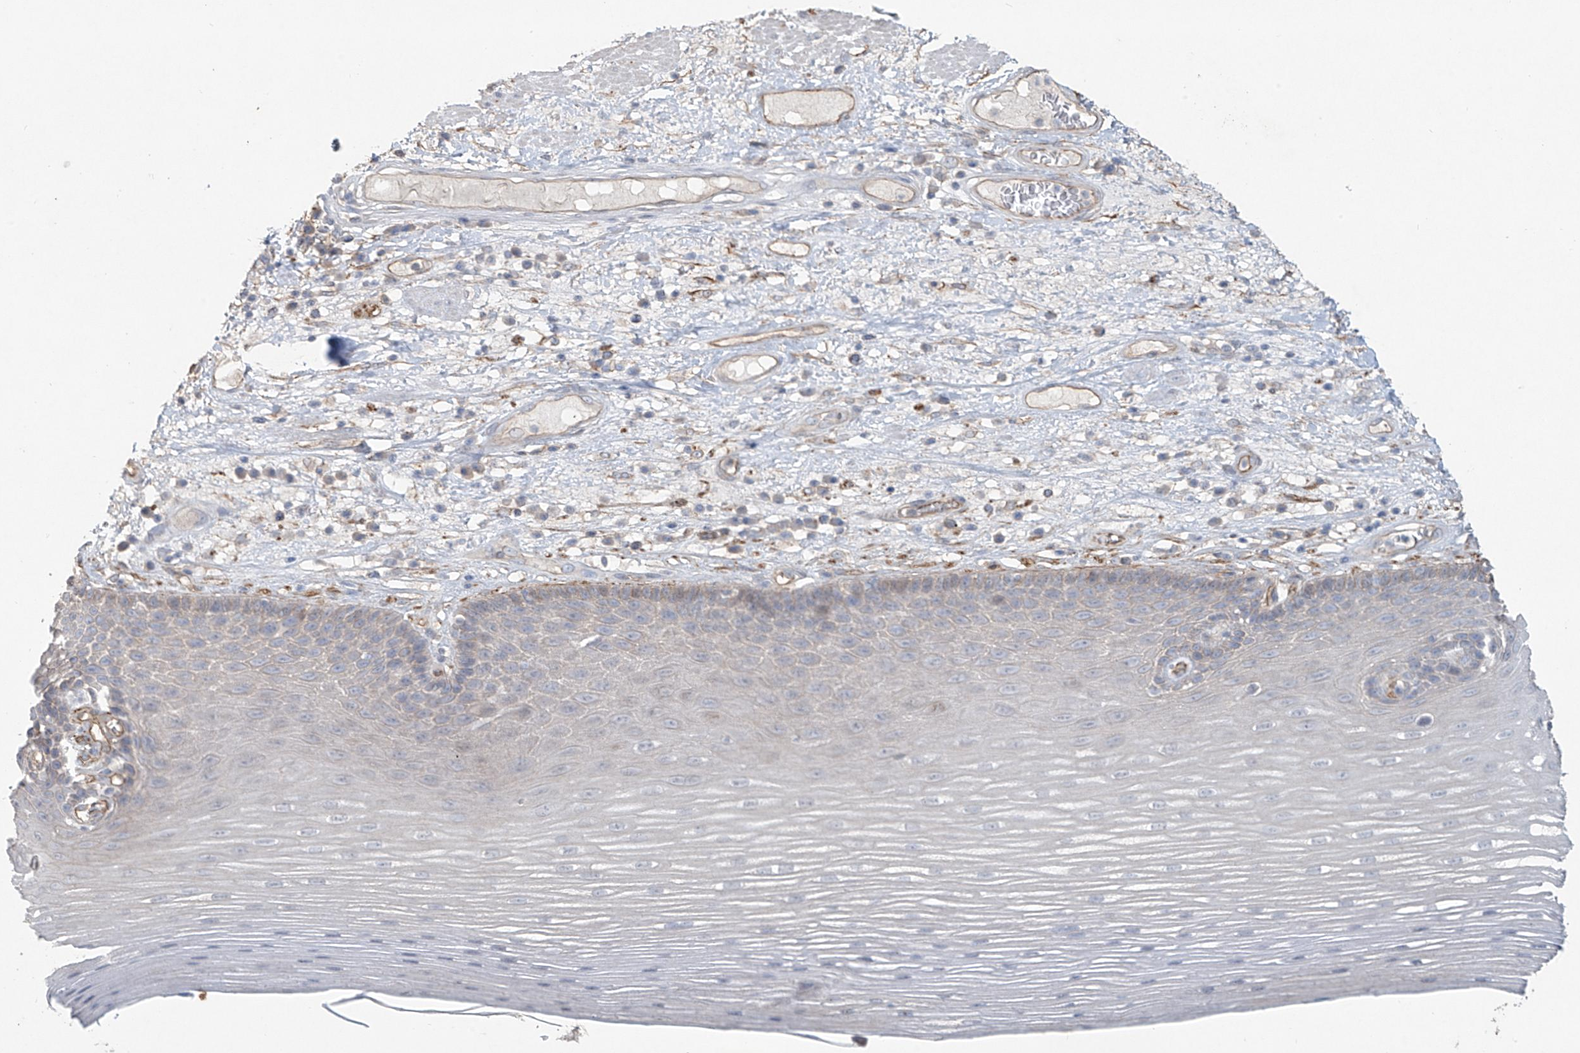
{"staining": {"intensity": "weak", "quantity": "<25%", "location": "cytoplasmic/membranous"}, "tissue": "esophagus", "cell_type": "Squamous epithelial cells", "image_type": "normal", "snomed": [{"axis": "morphology", "description": "Normal tissue, NOS"}, {"axis": "topography", "description": "Esophagus"}], "caption": "A high-resolution micrograph shows IHC staining of normal esophagus, which exhibits no significant staining in squamous epithelial cells.", "gene": "TUBE1", "patient": {"sex": "male", "age": 62}}